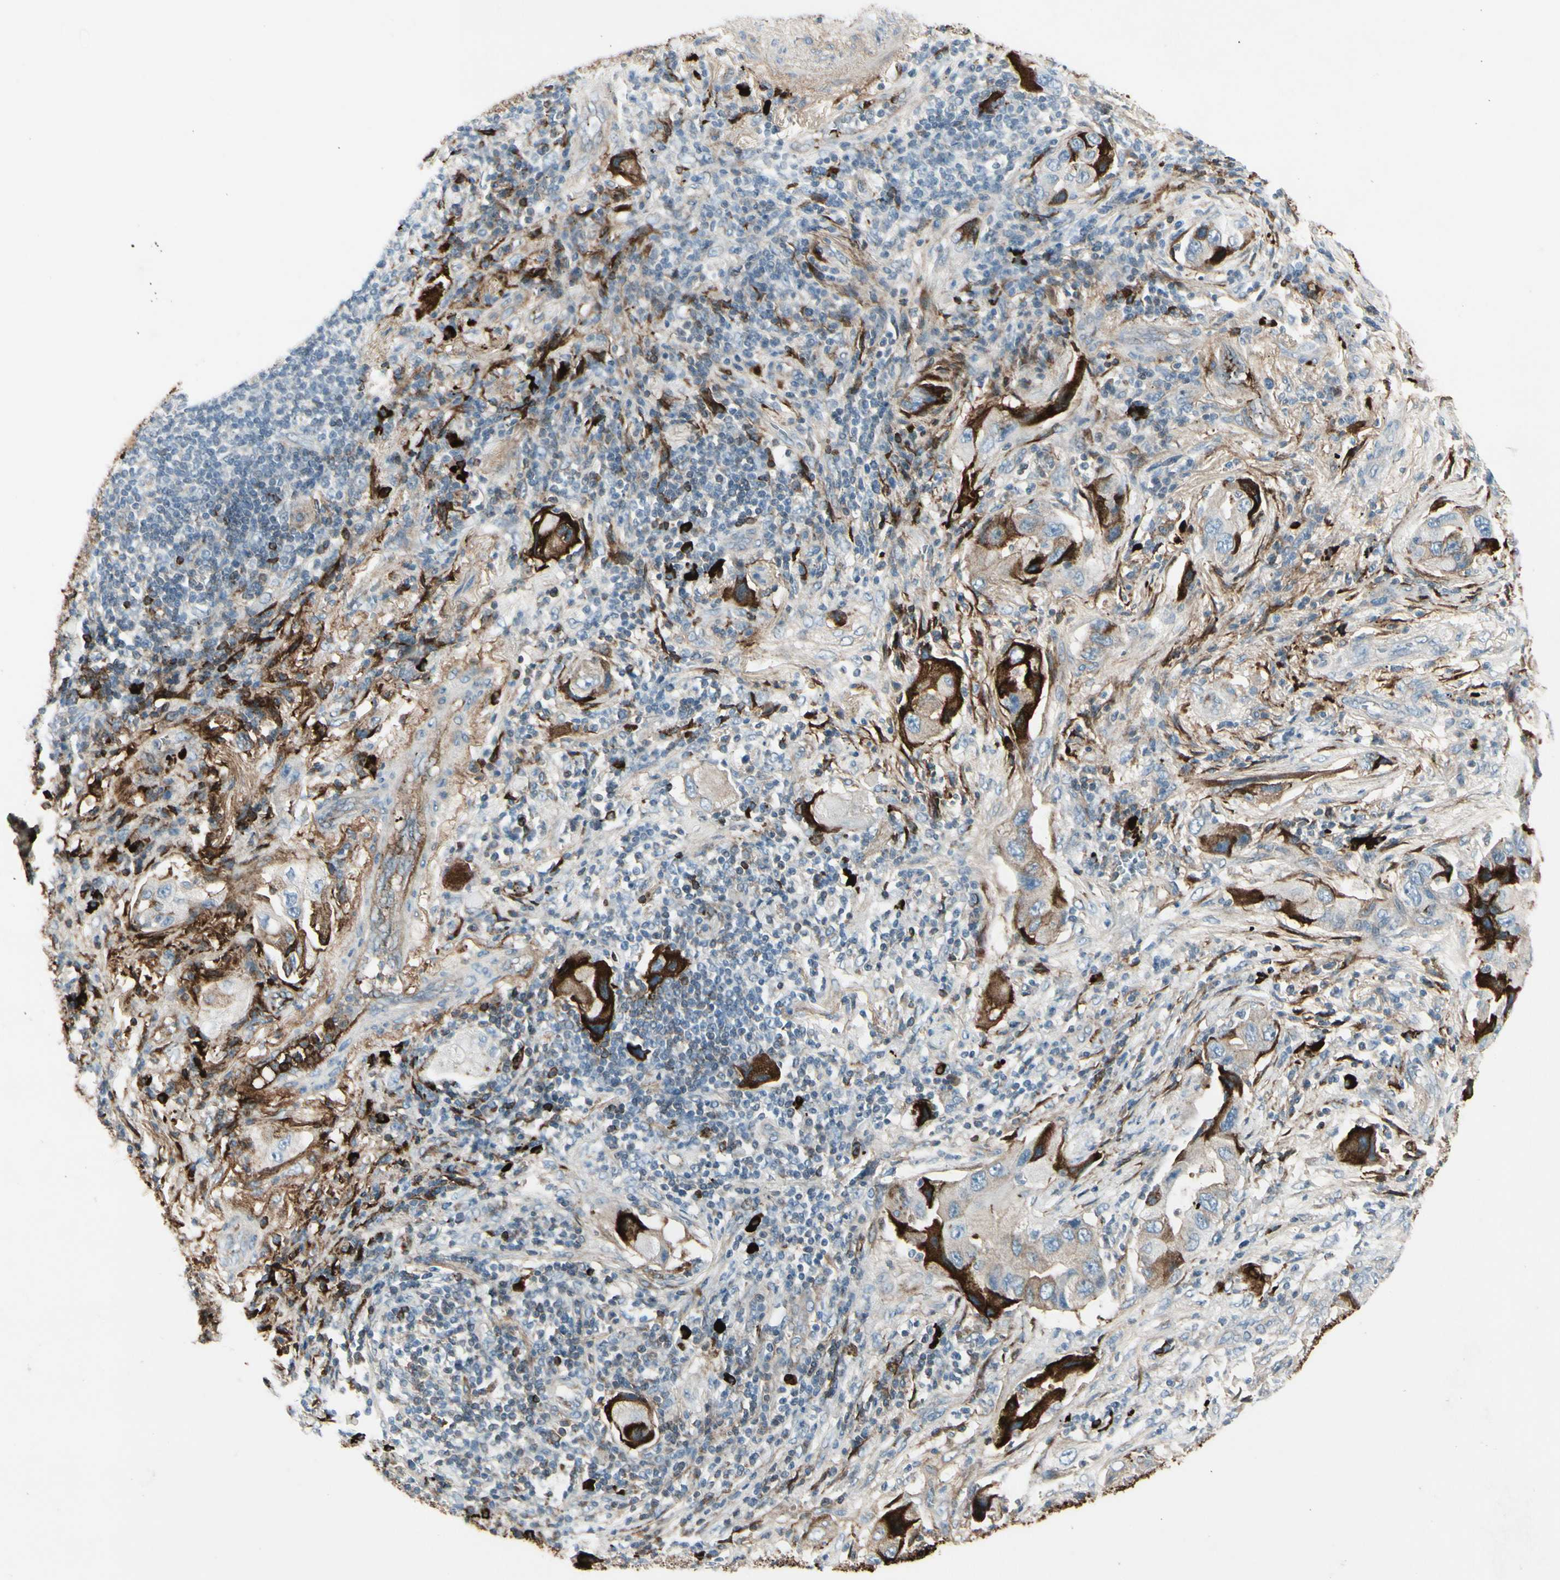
{"staining": {"intensity": "strong", "quantity": "25%-75%", "location": "cytoplasmic/membranous"}, "tissue": "lung cancer", "cell_type": "Tumor cells", "image_type": "cancer", "snomed": [{"axis": "morphology", "description": "Adenocarcinoma, NOS"}, {"axis": "topography", "description": "Lung"}], "caption": "Lung cancer stained with a protein marker exhibits strong staining in tumor cells.", "gene": "IGHG1", "patient": {"sex": "female", "age": 65}}